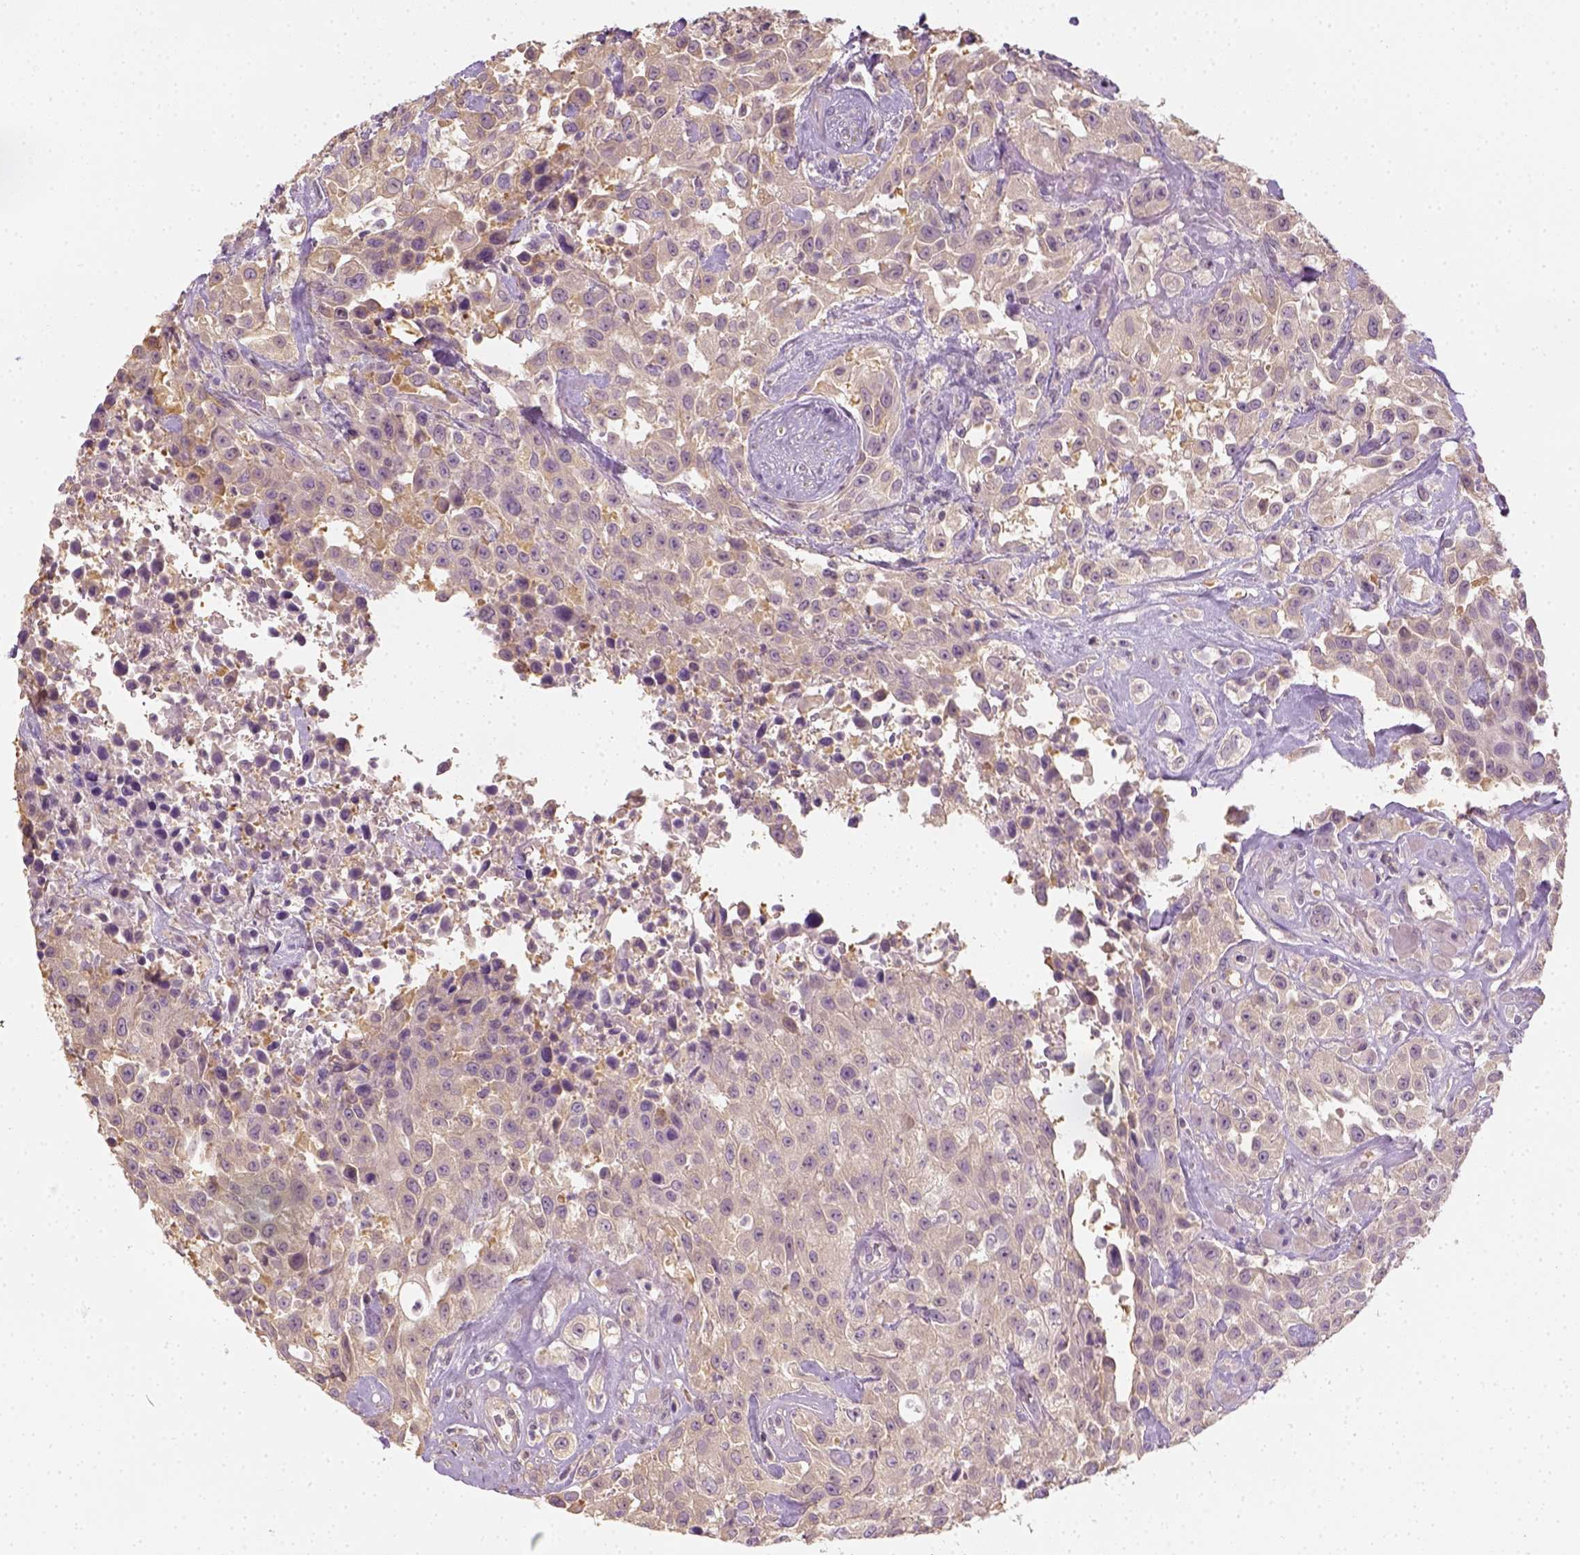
{"staining": {"intensity": "negative", "quantity": "none", "location": "none"}, "tissue": "urothelial cancer", "cell_type": "Tumor cells", "image_type": "cancer", "snomed": [{"axis": "morphology", "description": "Urothelial carcinoma, High grade"}, {"axis": "topography", "description": "Urinary bladder"}], "caption": "The immunohistochemistry (IHC) histopathology image has no significant positivity in tumor cells of urothelial cancer tissue.", "gene": "EPHB1", "patient": {"sex": "male", "age": 79}}